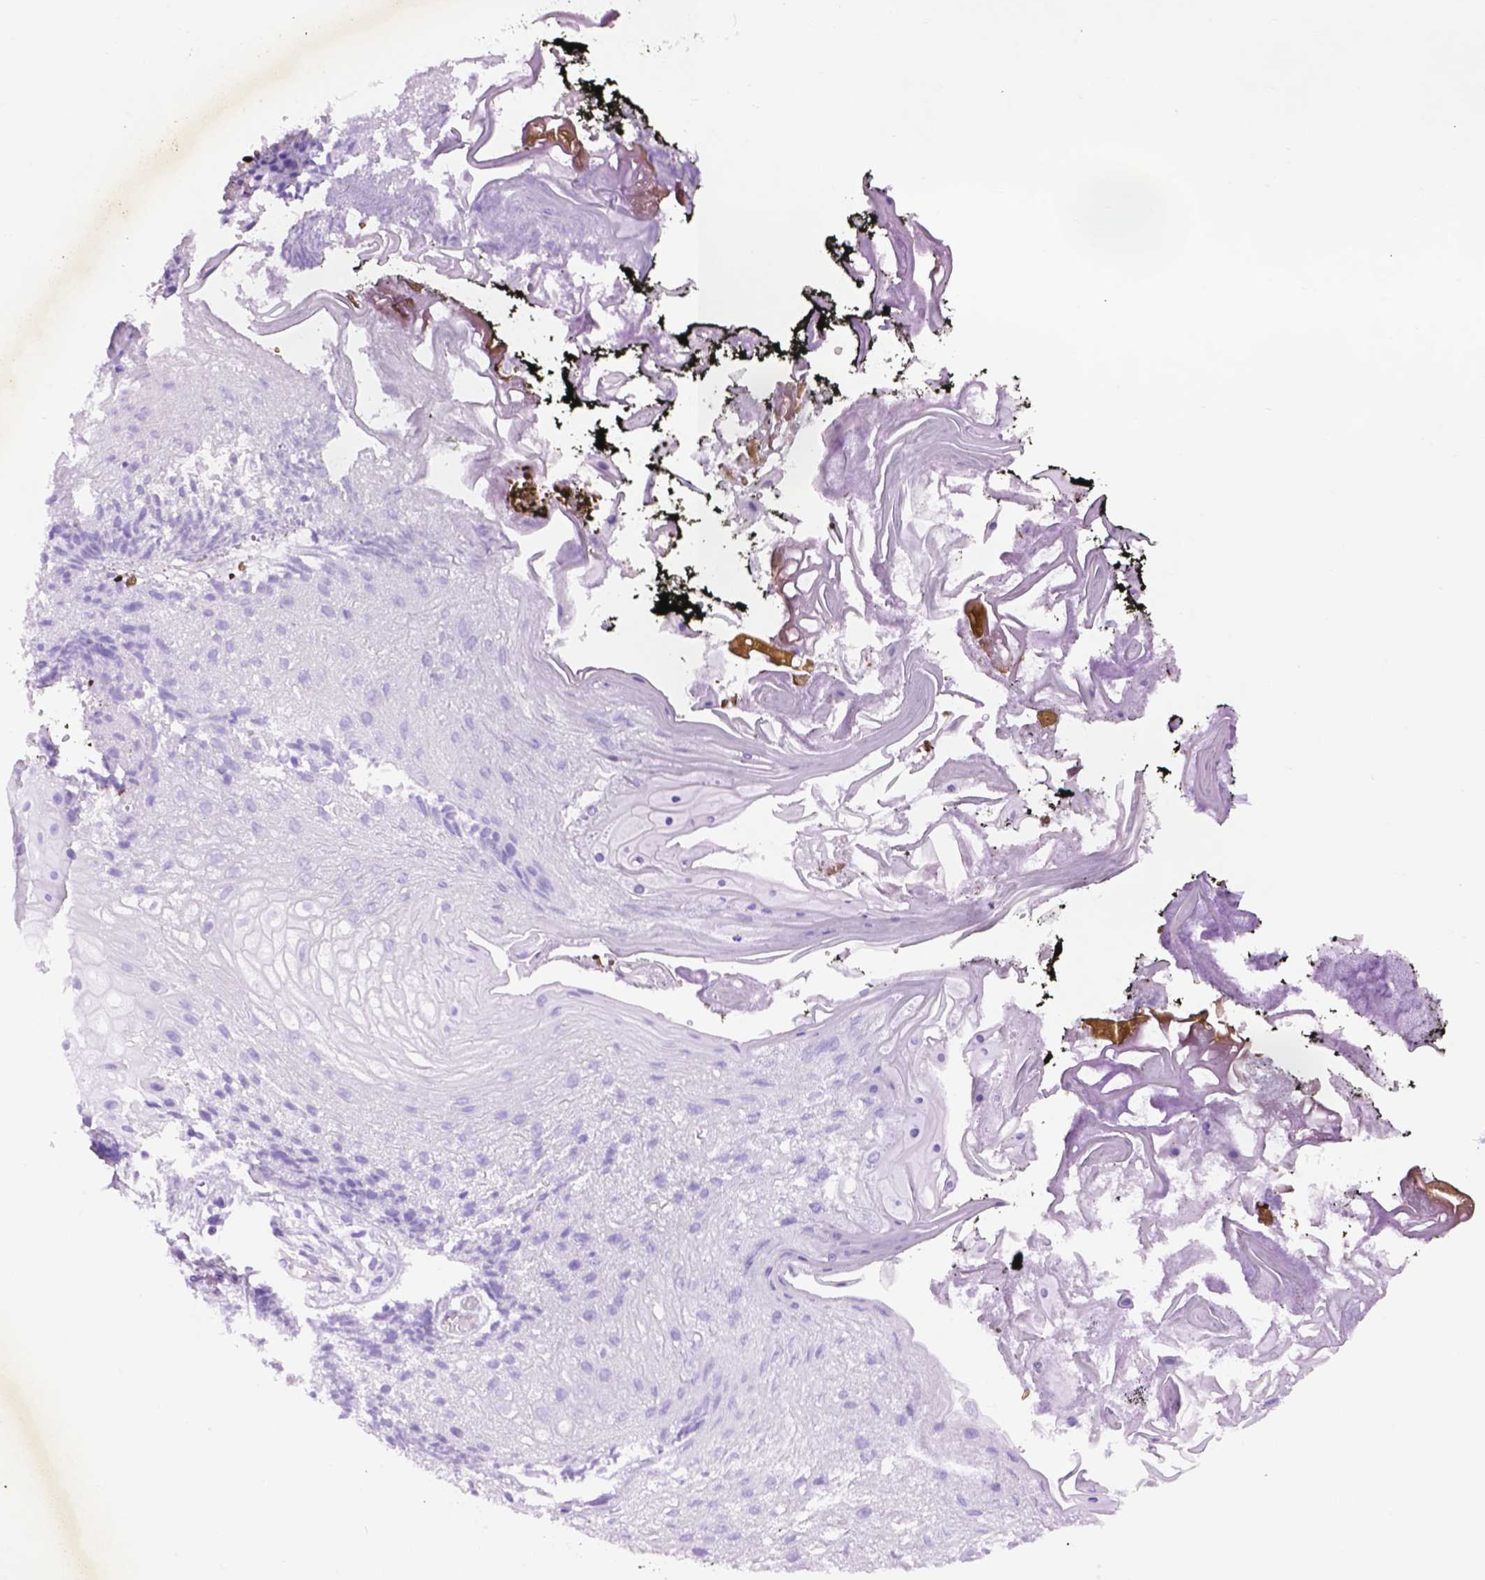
{"staining": {"intensity": "negative", "quantity": "none", "location": "none"}, "tissue": "oral mucosa", "cell_type": "Squamous epithelial cells", "image_type": "normal", "snomed": [{"axis": "morphology", "description": "Normal tissue, NOS"}, {"axis": "morphology", "description": "Squamous cell carcinoma, NOS"}, {"axis": "topography", "description": "Oral tissue"}, {"axis": "topography", "description": "Head-Neck"}], "caption": "Squamous epithelial cells show no significant positivity in benign oral mucosa. Nuclei are stained in blue.", "gene": "CRYBA4", "patient": {"sex": "male", "age": 69}}